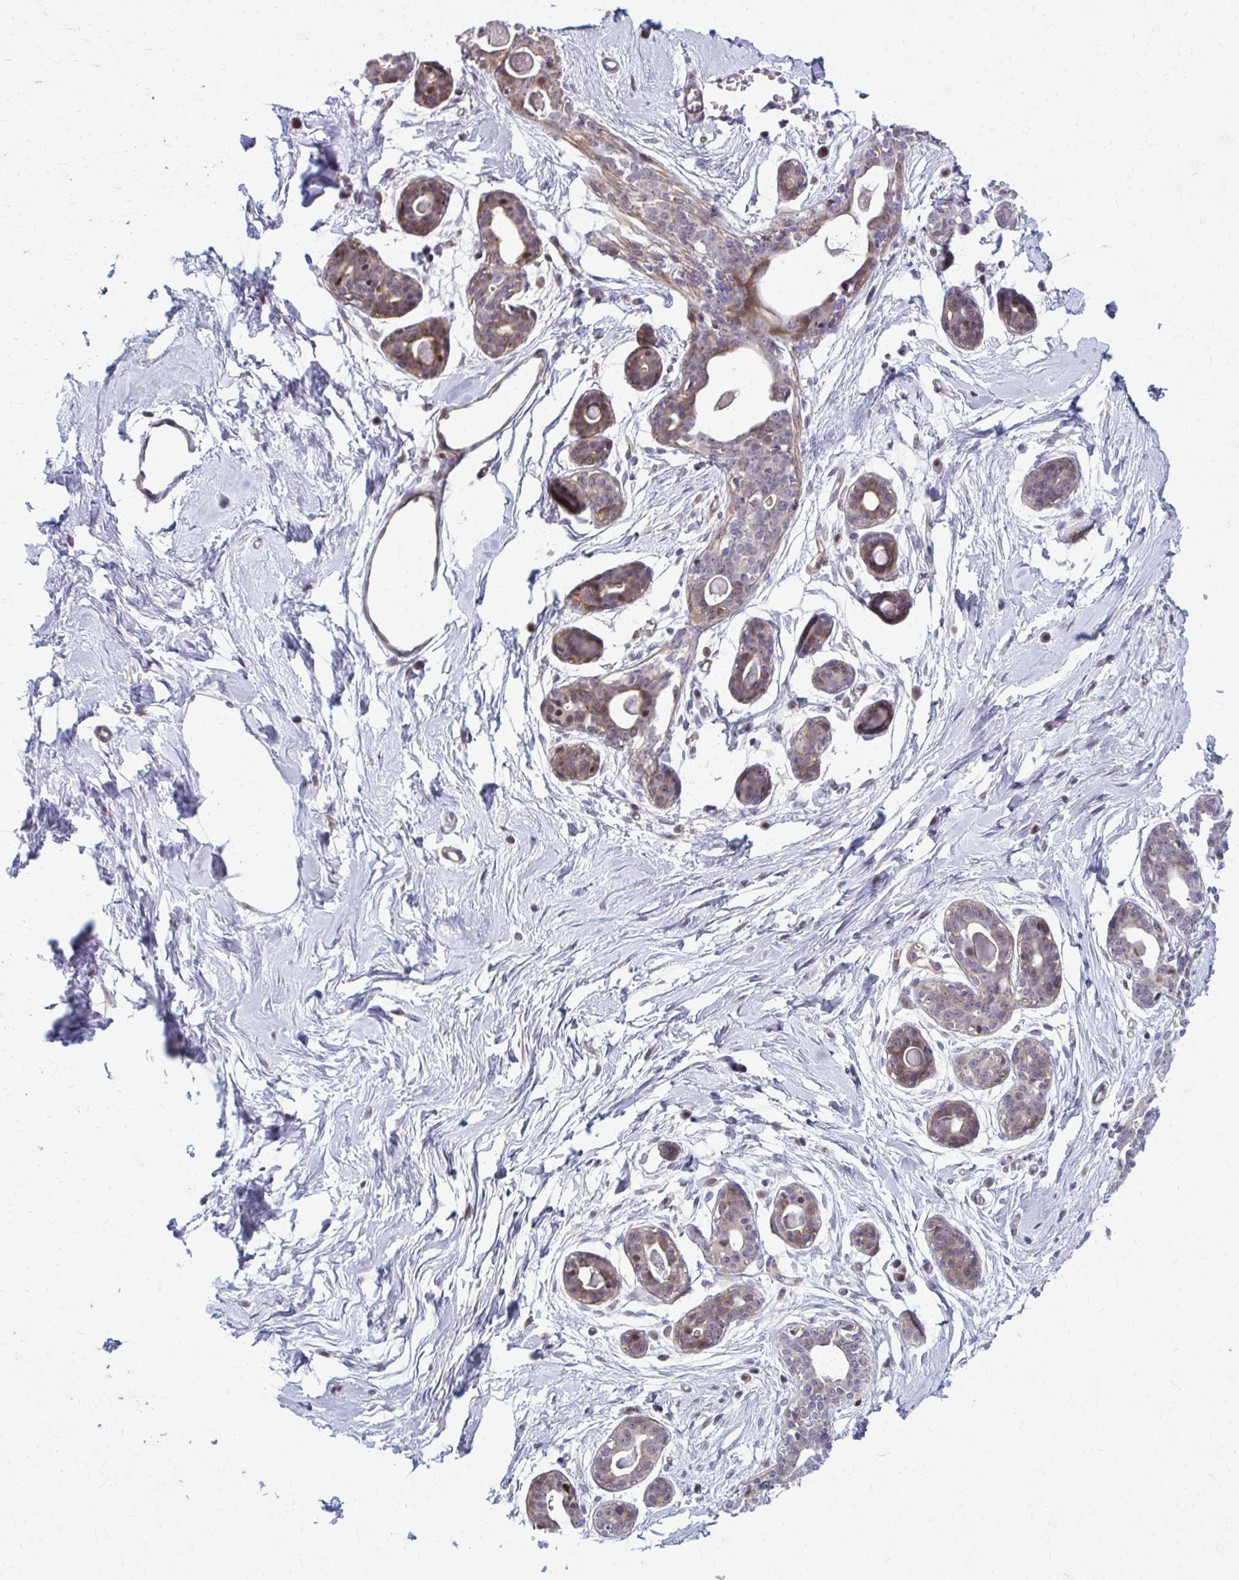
{"staining": {"intensity": "negative", "quantity": "none", "location": "none"}, "tissue": "breast", "cell_type": "Adipocytes", "image_type": "normal", "snomed": [{"axis": "morphology", "description": "Normal tissue, NOS"}, {"axis": "topography", "description": "Breast"}], "caption": "DAB (3,3'-diaminobenzidine) immunohistochemical staining of unremarkable human breast displays no significant positivity in adipocytes. The staining is performed using DAB (3,3'-diaminobenzidine) brown chromogen with nuclei counter-stained in using hematoxylin.", "gene": "MAF1", "patient": {"sex": "female", "age": 45}}